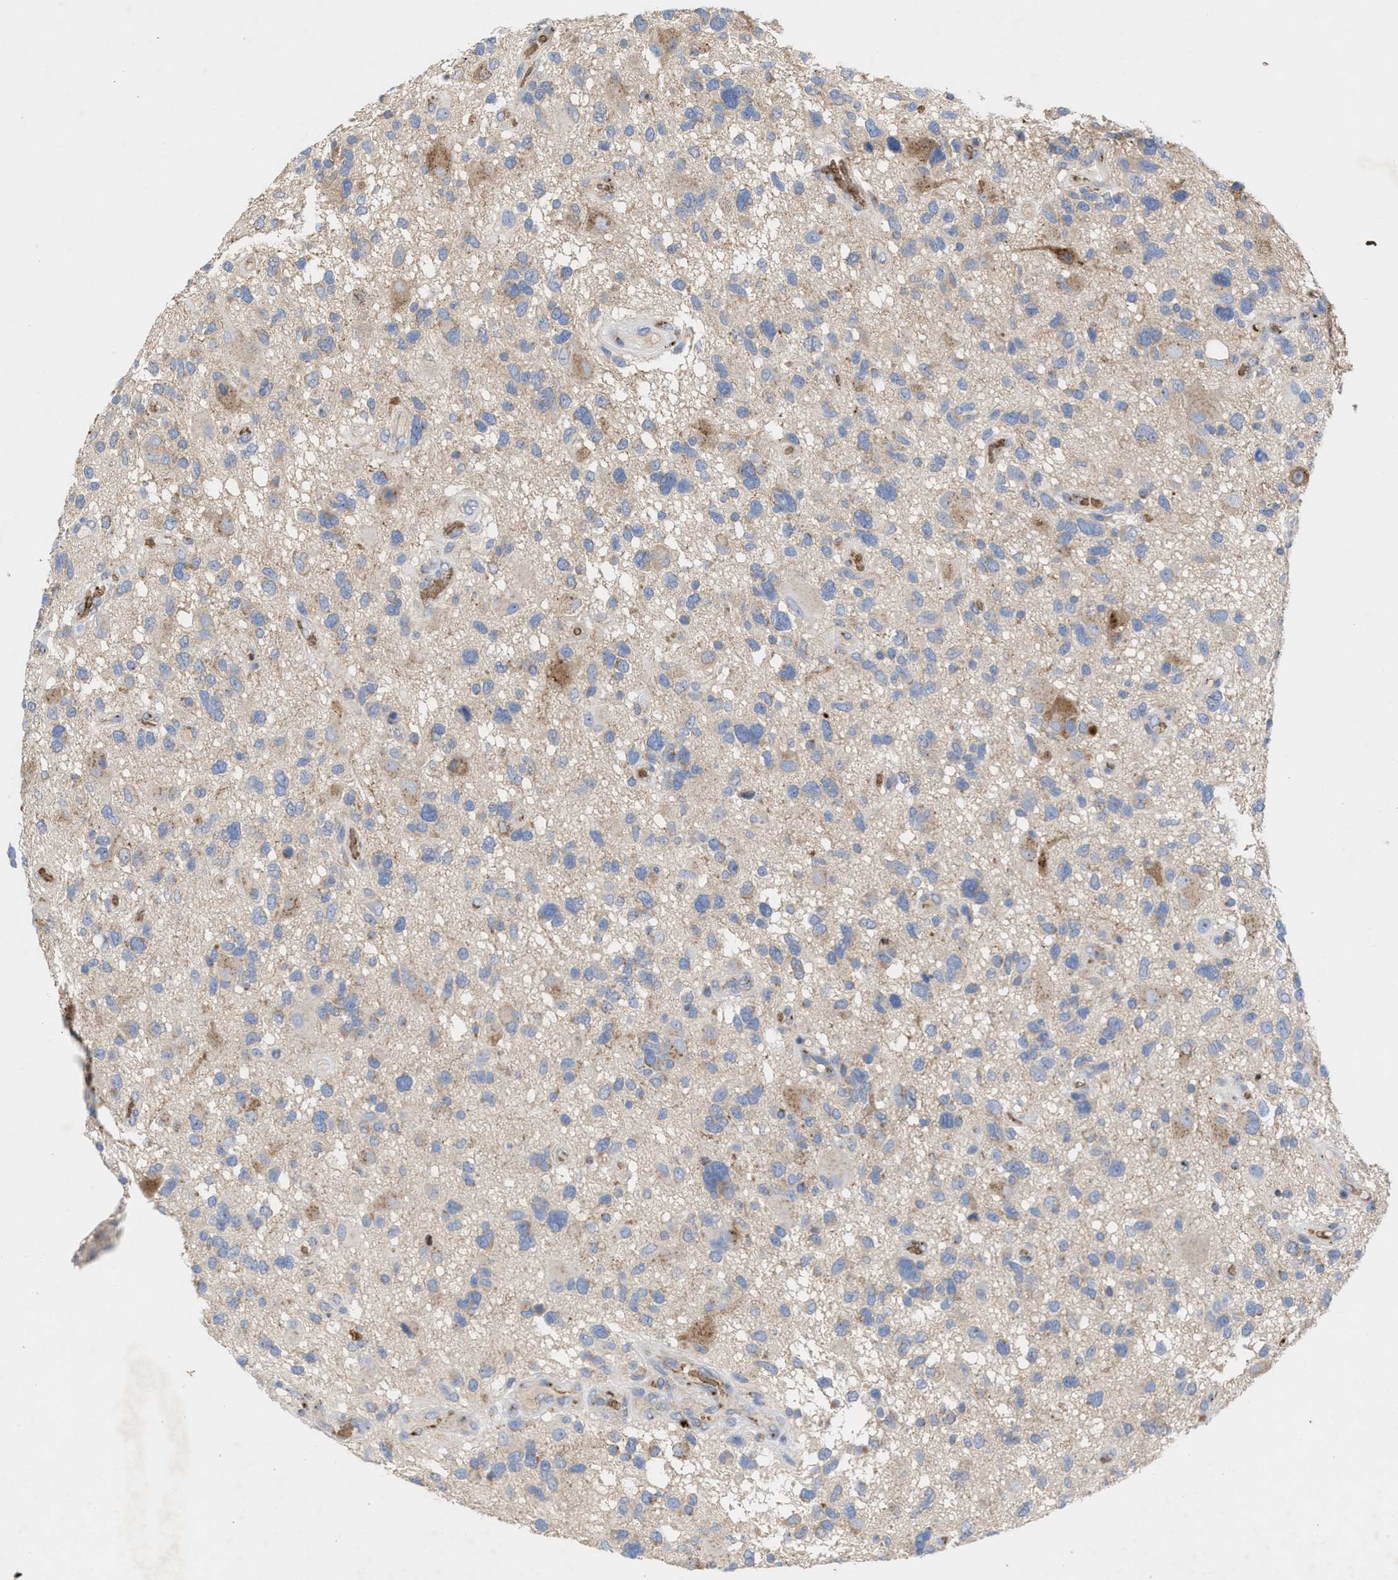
{"staining": {"intensity": "weak", "quantity": "<25%", "location": "cytoplasmic/membranous"}, "tissue": "glioma", "cell_type": "Tumor cells", "image_type": "cancer", "snomed": [{"axis": "morphology", "description": "Glioma, malignant, High grade"}, {"axis": "topography", "description": "Brain"}], "caption": "Human malignant glioma (high-grade) stained for a protein using immunohistochemistry (IHC) shows no positivity in tumor cells.", "gene": "CCL2", "patient": {"sex": "male", "age": 33}}